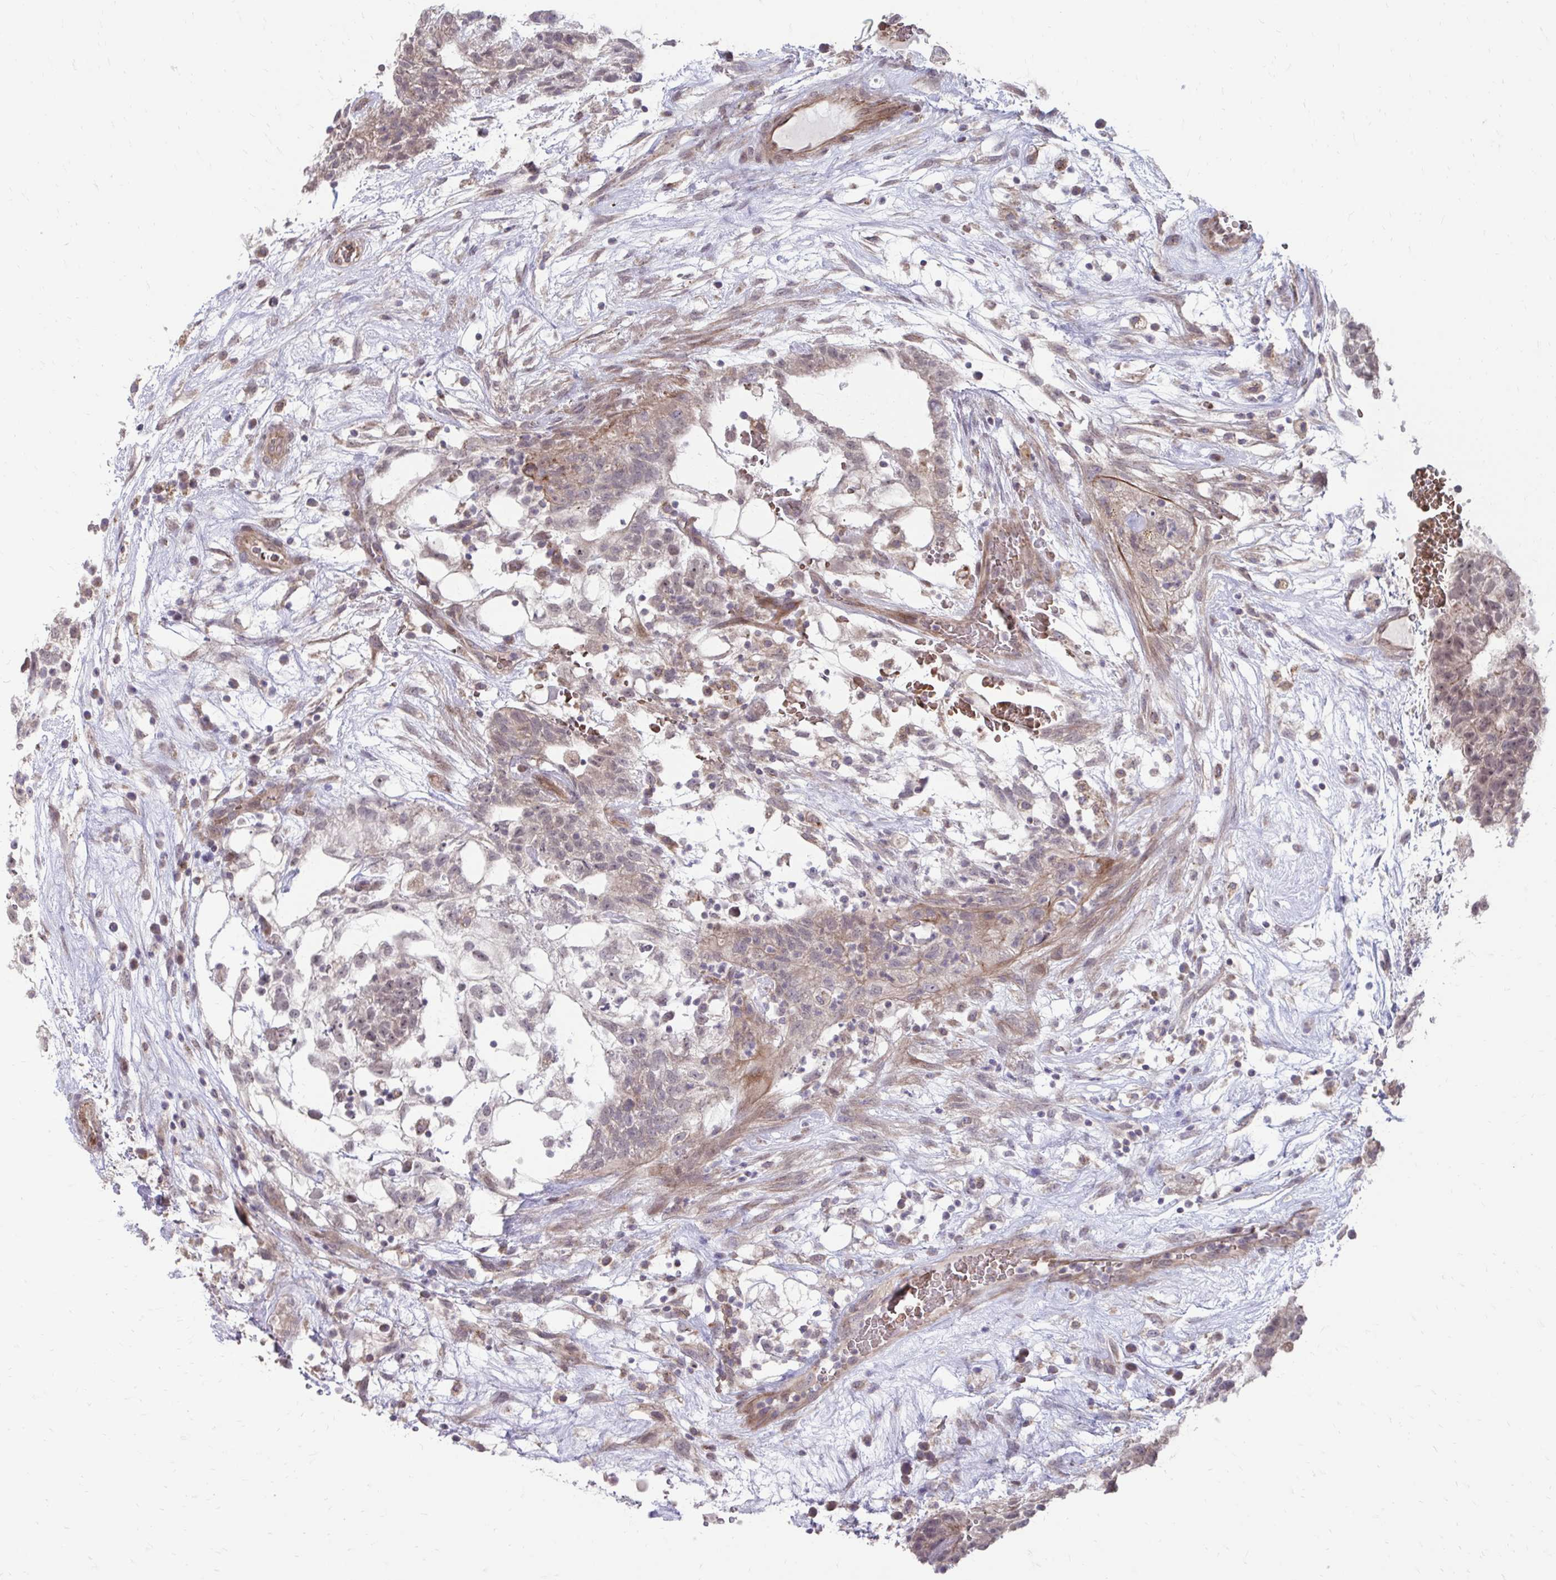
{"staining": {"intensity": "weak", "quantity": "<25%", "location": "cytoplasmic/membranous"}, "tissue": "testis cancer", "cell_type": "Tumor cells", "image_type": "cancer", "snomed": [{"axis": "morphology", "description": "Normal tissue, NOS"}, {"axis": "morphology", "description": "Carcinoma, Embryonal, NOS"}, {"axis": "topography", "description": "Testis"}], "caption": "IHC of human testis cancer (embryonal carcinoma) shows no positivity in tumor cells.", "gene": "ITPR2", "patient": {"sex": "male", "age": 32}}